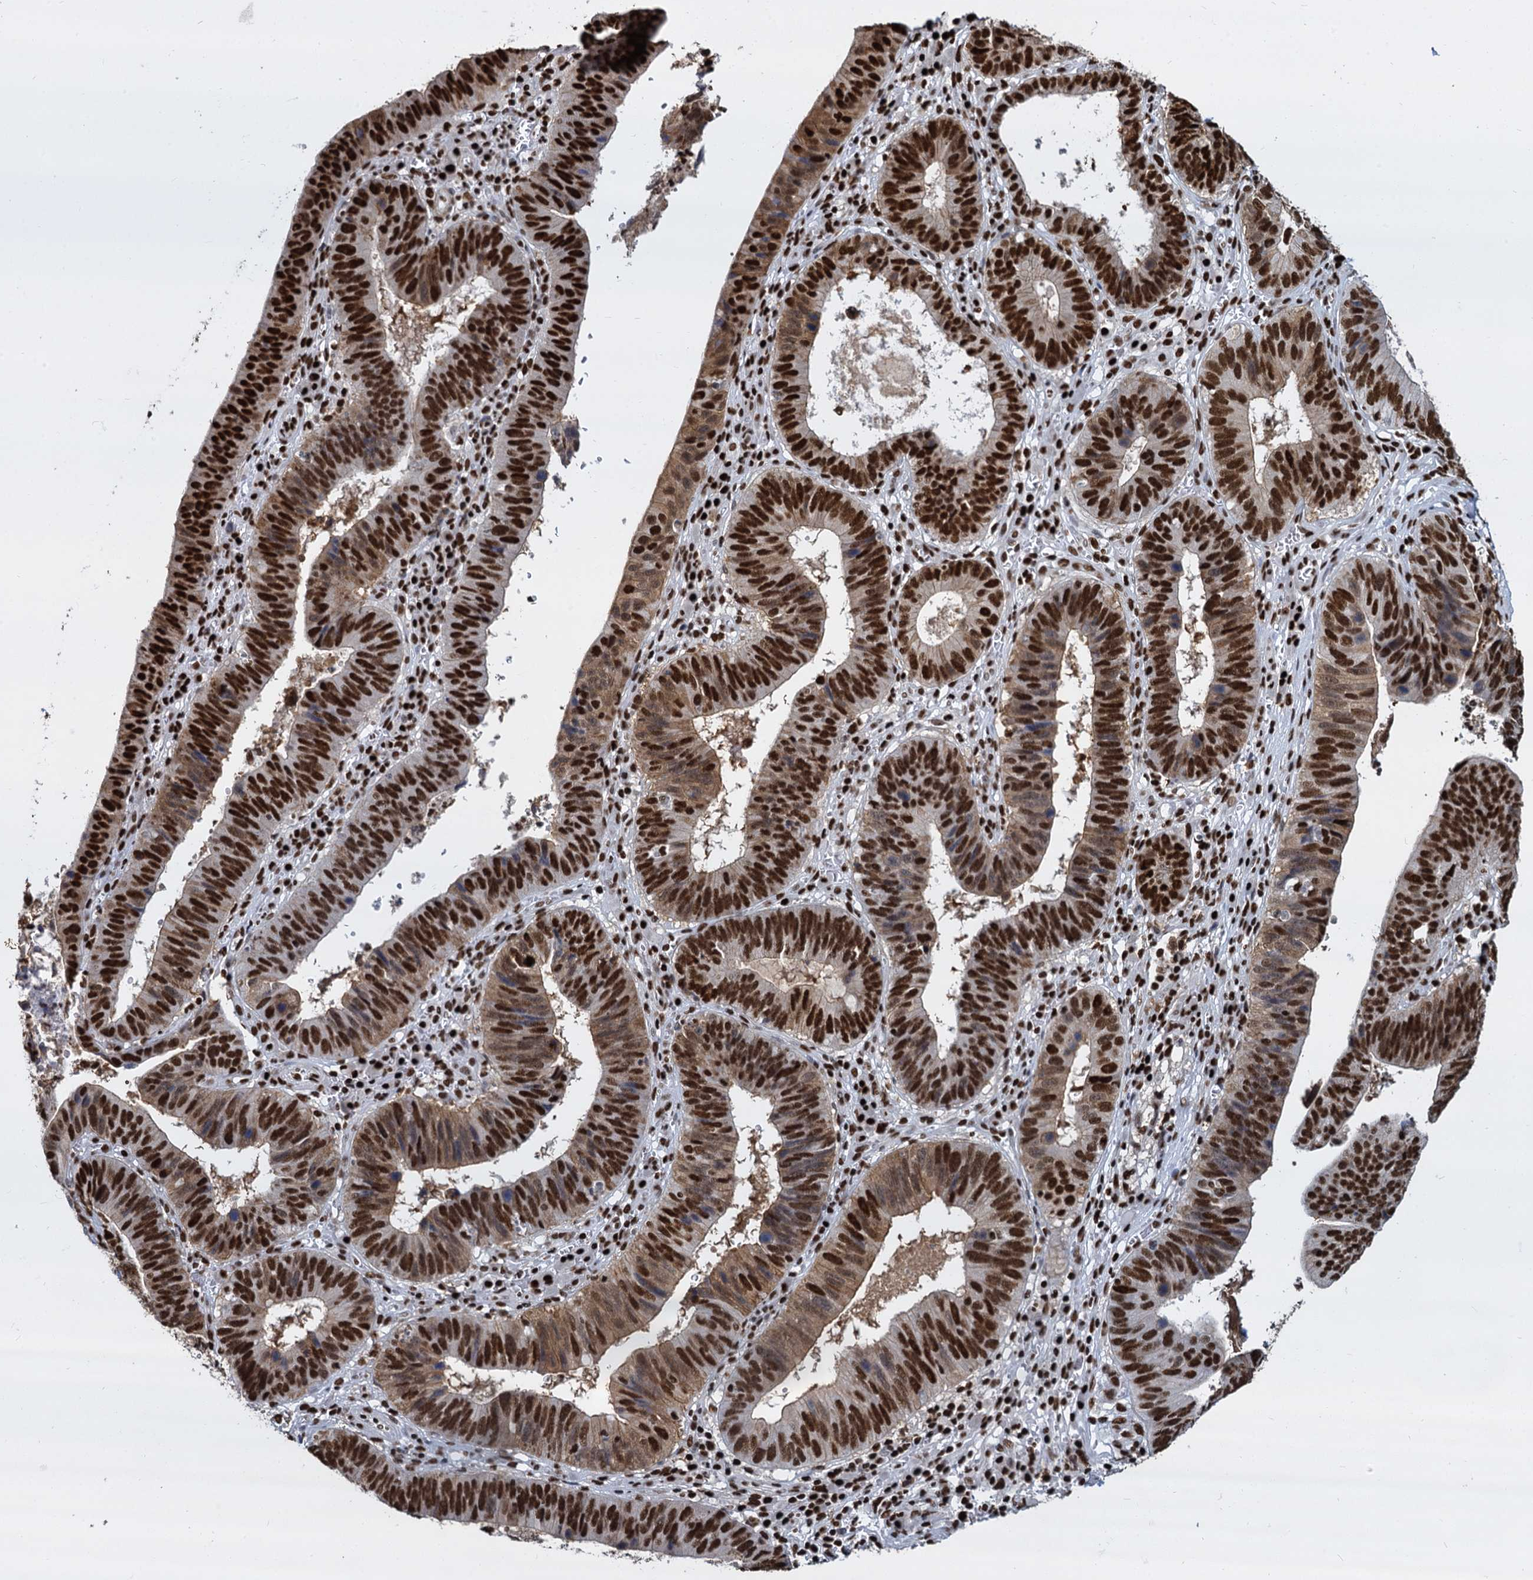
{"staining": {"intensity": "strong", "quantity": ">75%", "location": "nuclear"}, "tissue": "stomach cancer", "cell_type": "Tumor cells", "image_type": "cancer", "snomed": [{"axis": "morphology", "description": "Adenocarcinoma, NOS"}, {"axis": "topography", "description": "Stomach"}], "caption": "Adenocarcinoma (stomach) stained with a protein marker demonstrates strong staining in tumor cells.", "gene": "DCPS", "patient": {"sex": "male", "age": 59}}